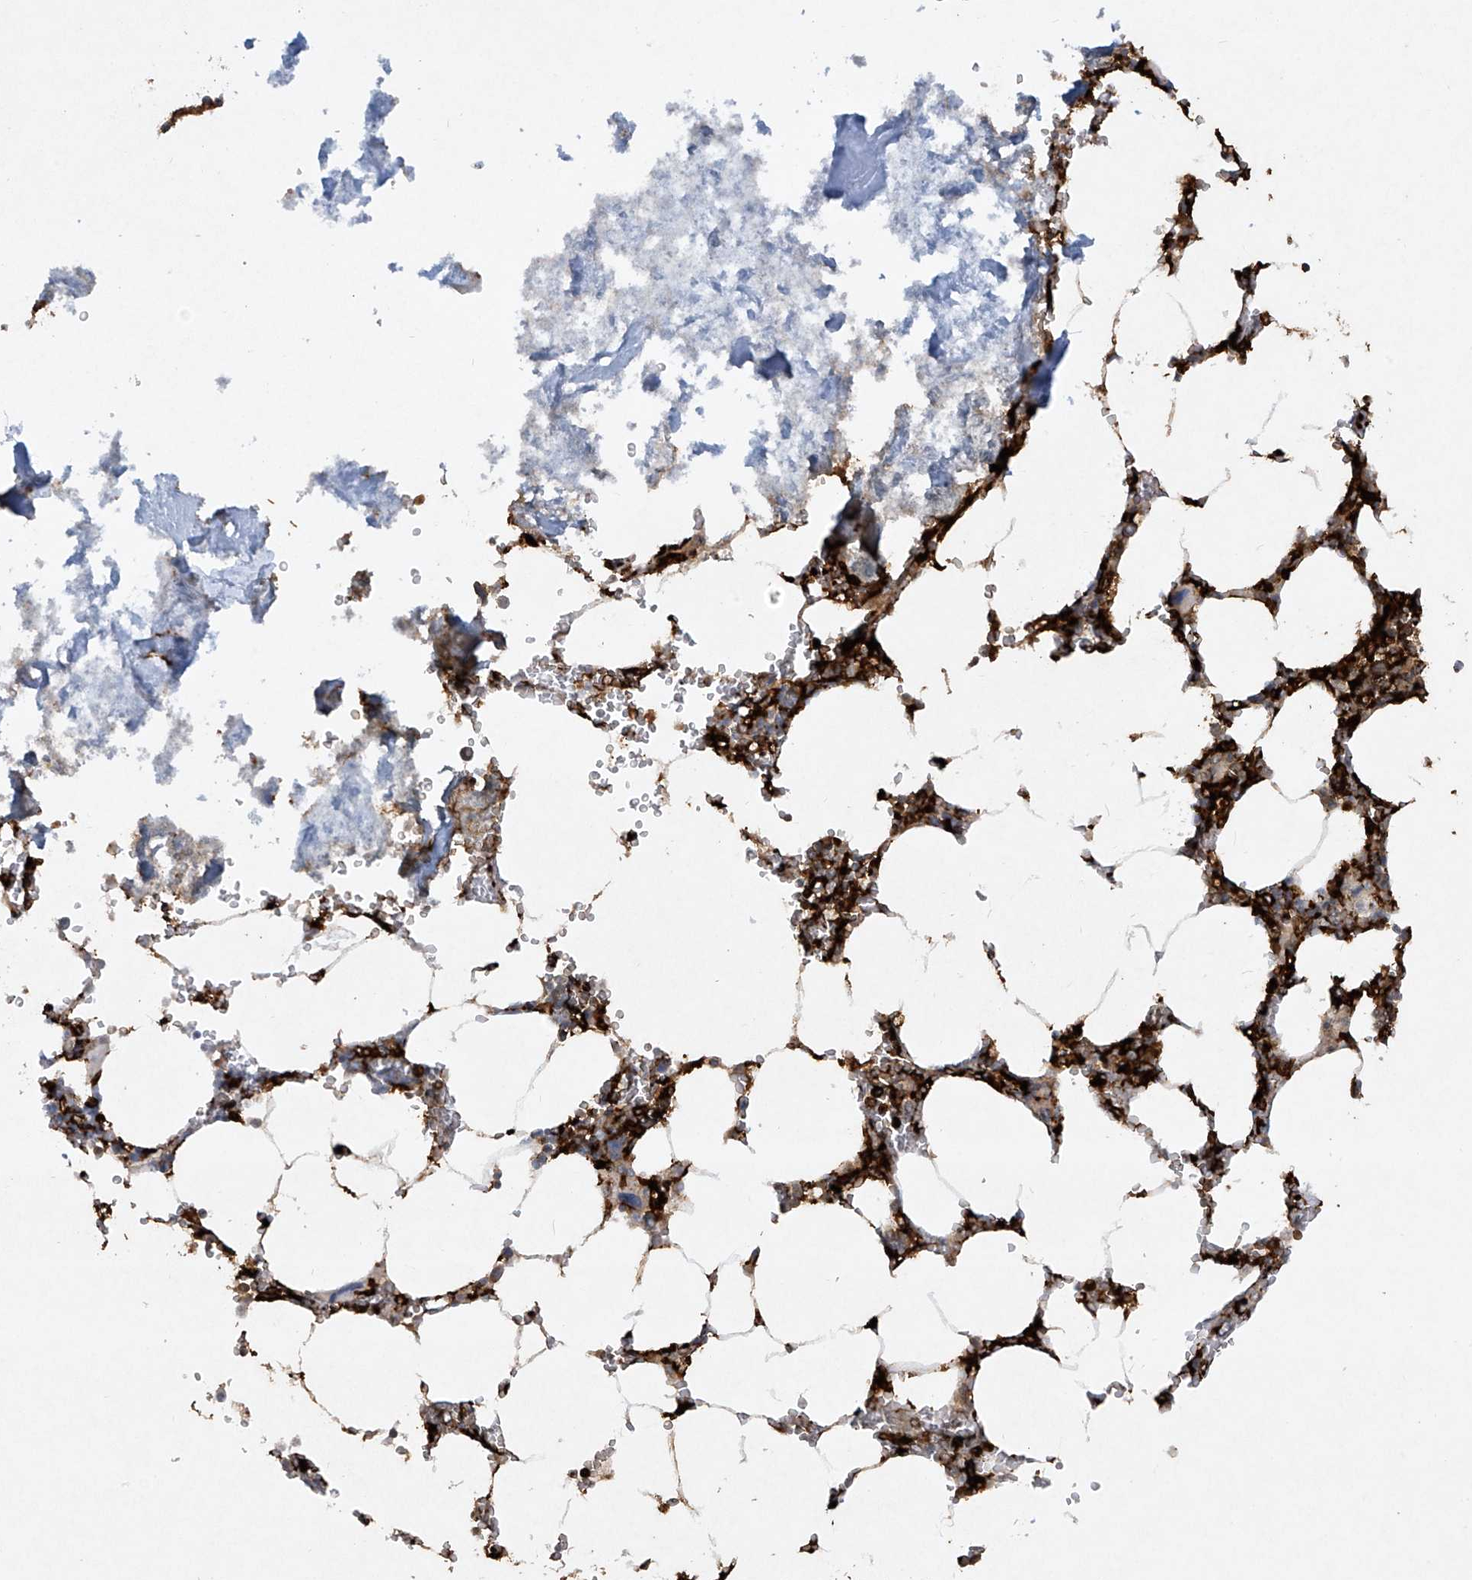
{"staining": {"intensity": "strong", "quantity": "25%-75%", "location": "cytoplasmic/membranous"}, "tissue": "bone marrow", "cell_type": "Hematopoietic cells", "image_type": "normal", "snomed": [{"axis": "morphology", "description": "Normal tissue, NOS"}, {"axis": "topography", "description": "Bone marrow"}], "caption": "Protein expression analysis of unremarkable bone marrow shows strong cytoplasmic/membranous positivity in about 25%-75% of hematopoietic cells. (DAB (3,3'-diaminobenzidine) = brown stain, brightfield microscopy at high magnification).", "gene": "FCGR3A", "patient": {"sex": "male", "age": 70}}